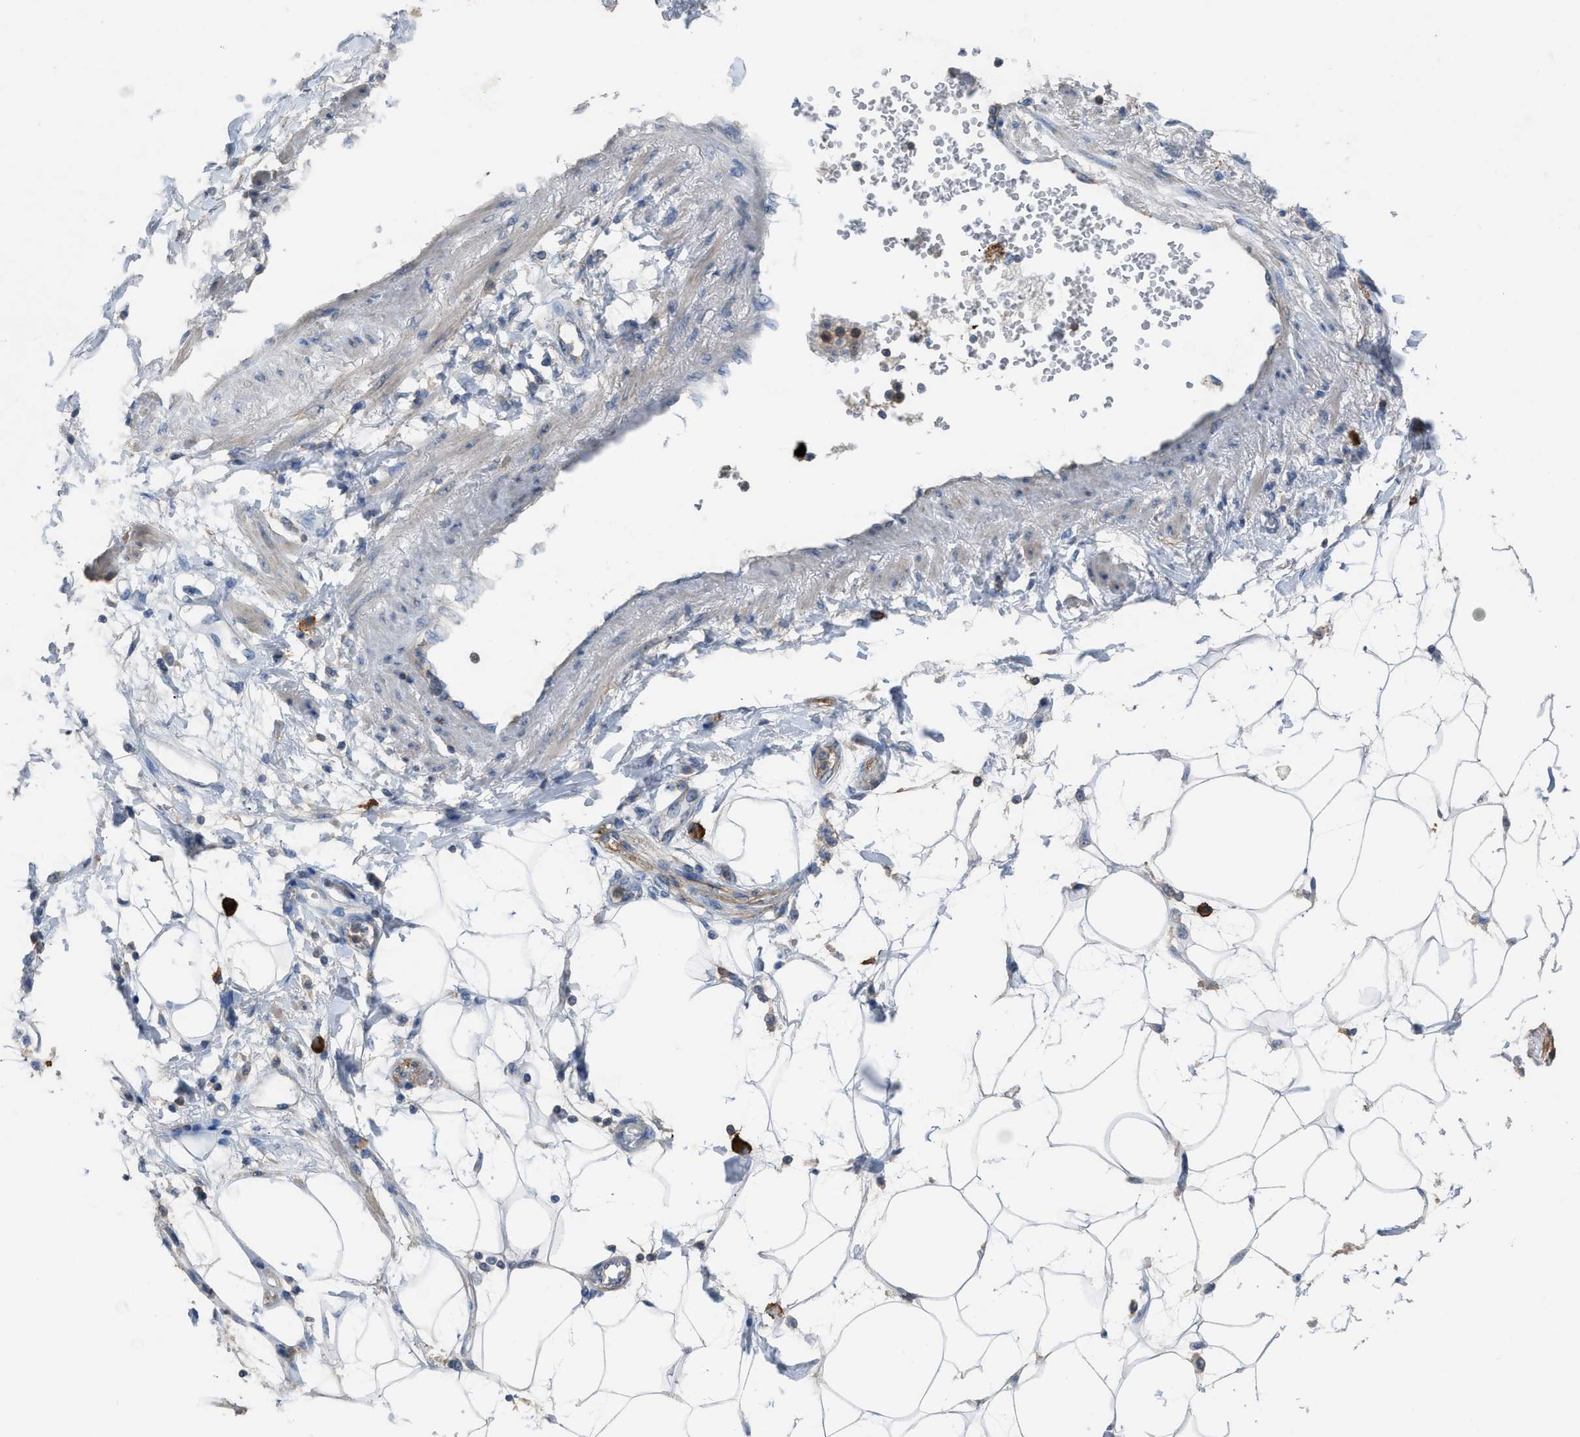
{"staining": {"intensity": "negative", "quantity": "none", "location": "none"}, "tissue": "adipose tissue", "cell_type": "Adipocytes", "image_type": "normal", "snomed": [{"axis": "morphology", "description": "Normal tissue, NOS"}, {"axis": "morphology", "description": "Adenocarcinoma, NOS"}, {"axis": "topography", "description": "Duodenum"}, {"axis": "topography", "description": "Peripheral nerve tissue"}], "caption": "This is an immunohistochemistry (IHC) image of normal adipose tissue. There is no expression in adipocytes.", "gene": "OR51E1", "patient": {"sex": "female", "age": 60}}